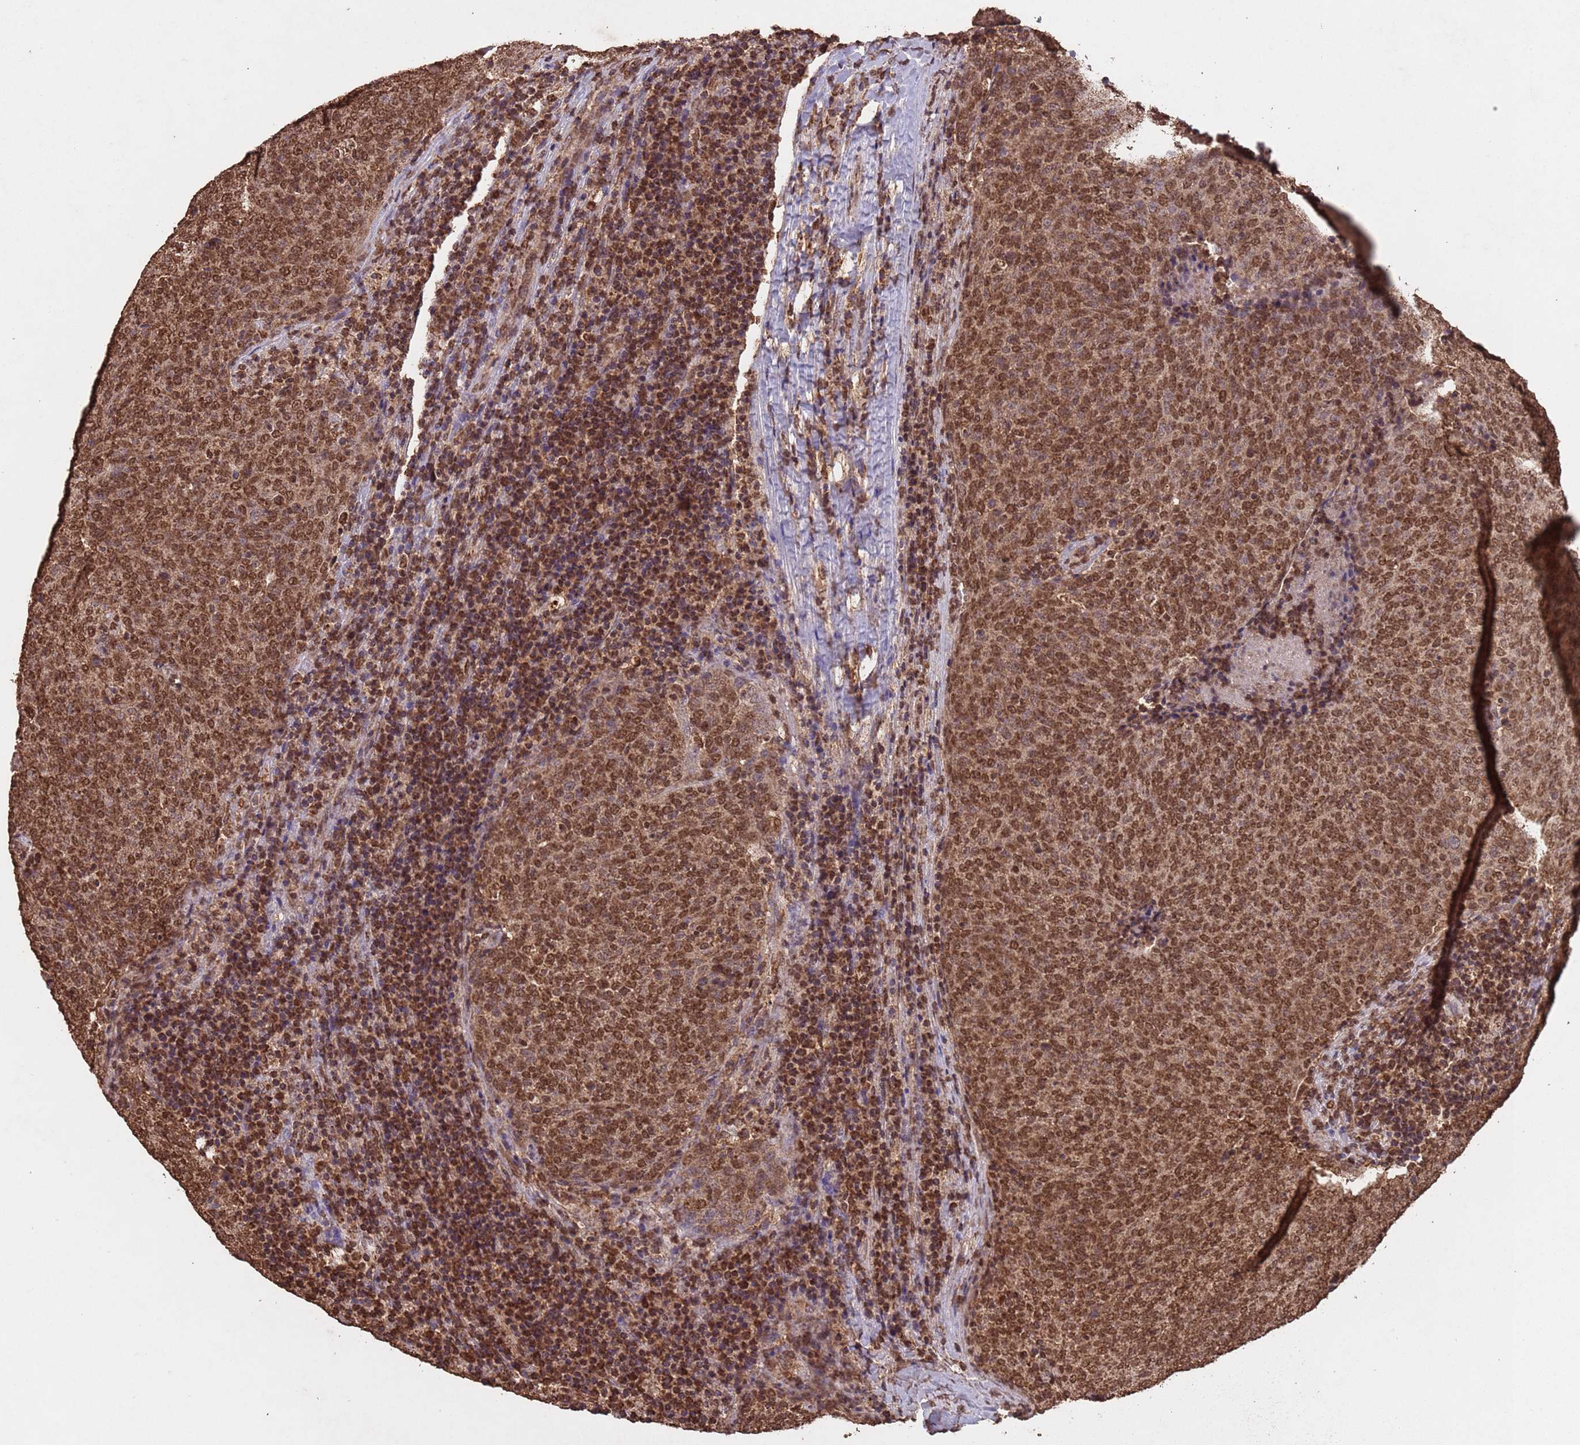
{"staining": {"intensity": "moderate", "quantity": ">75%", "location": "nuclear"}, "tissue": "head and neck cancer", "cell_type": "Tumor cells", "image_type": "cancer", "snomed": [{"axis": "morphology", "description": "Squamous cell carcinoma, NOS"}, {"axis": "morphology", "description": "Squamous cell carcinoma, metastatic, NOS"}, {"axis": "topography", "description": "Lymph node"}, {"axis": "topography", "description": "Head-Neck"}], "caption": "Head and neck cancer (squamous cell carcinoma) stained for a protein reveals moderate nuclear positivity in tumor cells.", "gene": "HDAC10", "patient": {"sex": "male", "age": 62}}